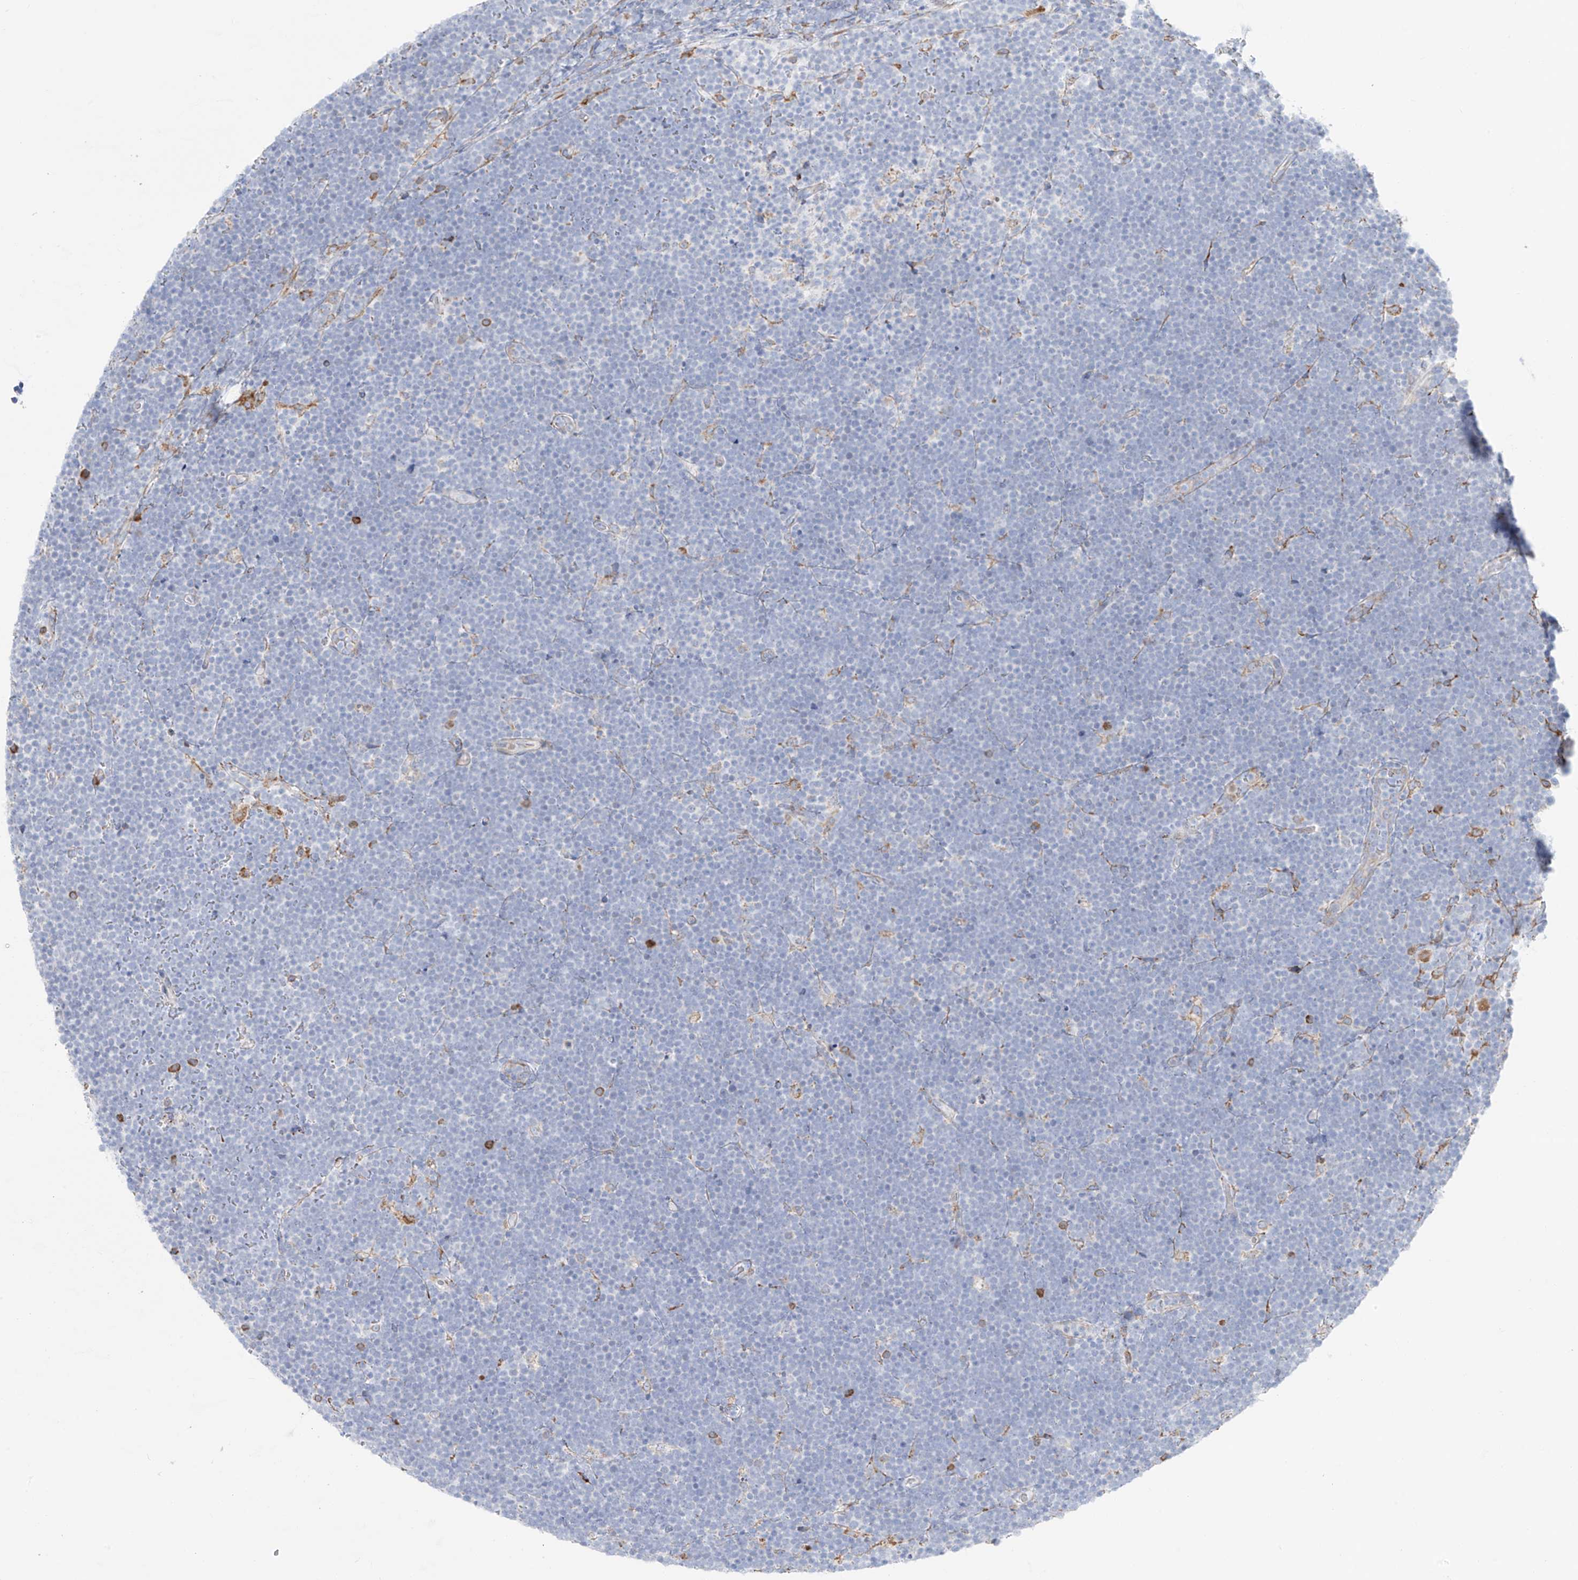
{"staining": {"intensity": "negative", "quantity": "none", "location": "none"}, "tissue": "lymphoma", "cell_type": "Tumor cells", "image_type": "cancer", "snomed": [{"axis": "morphology", "description": "Malignant lymphoma, non-Hodgkin's type, High grade"}, {"axis": "topography", "description": "Lymph node"}], "caption": "Immunohistochemistry (IHC) micrograph of neoplastic tissue: lymphoma stained with DAB (3,3'-diaminobenzidine) demonstrates no significant protein expression in tumor cells.", "gene": "ZNF354C", "patient": {"sex": "male", "age": 13}}